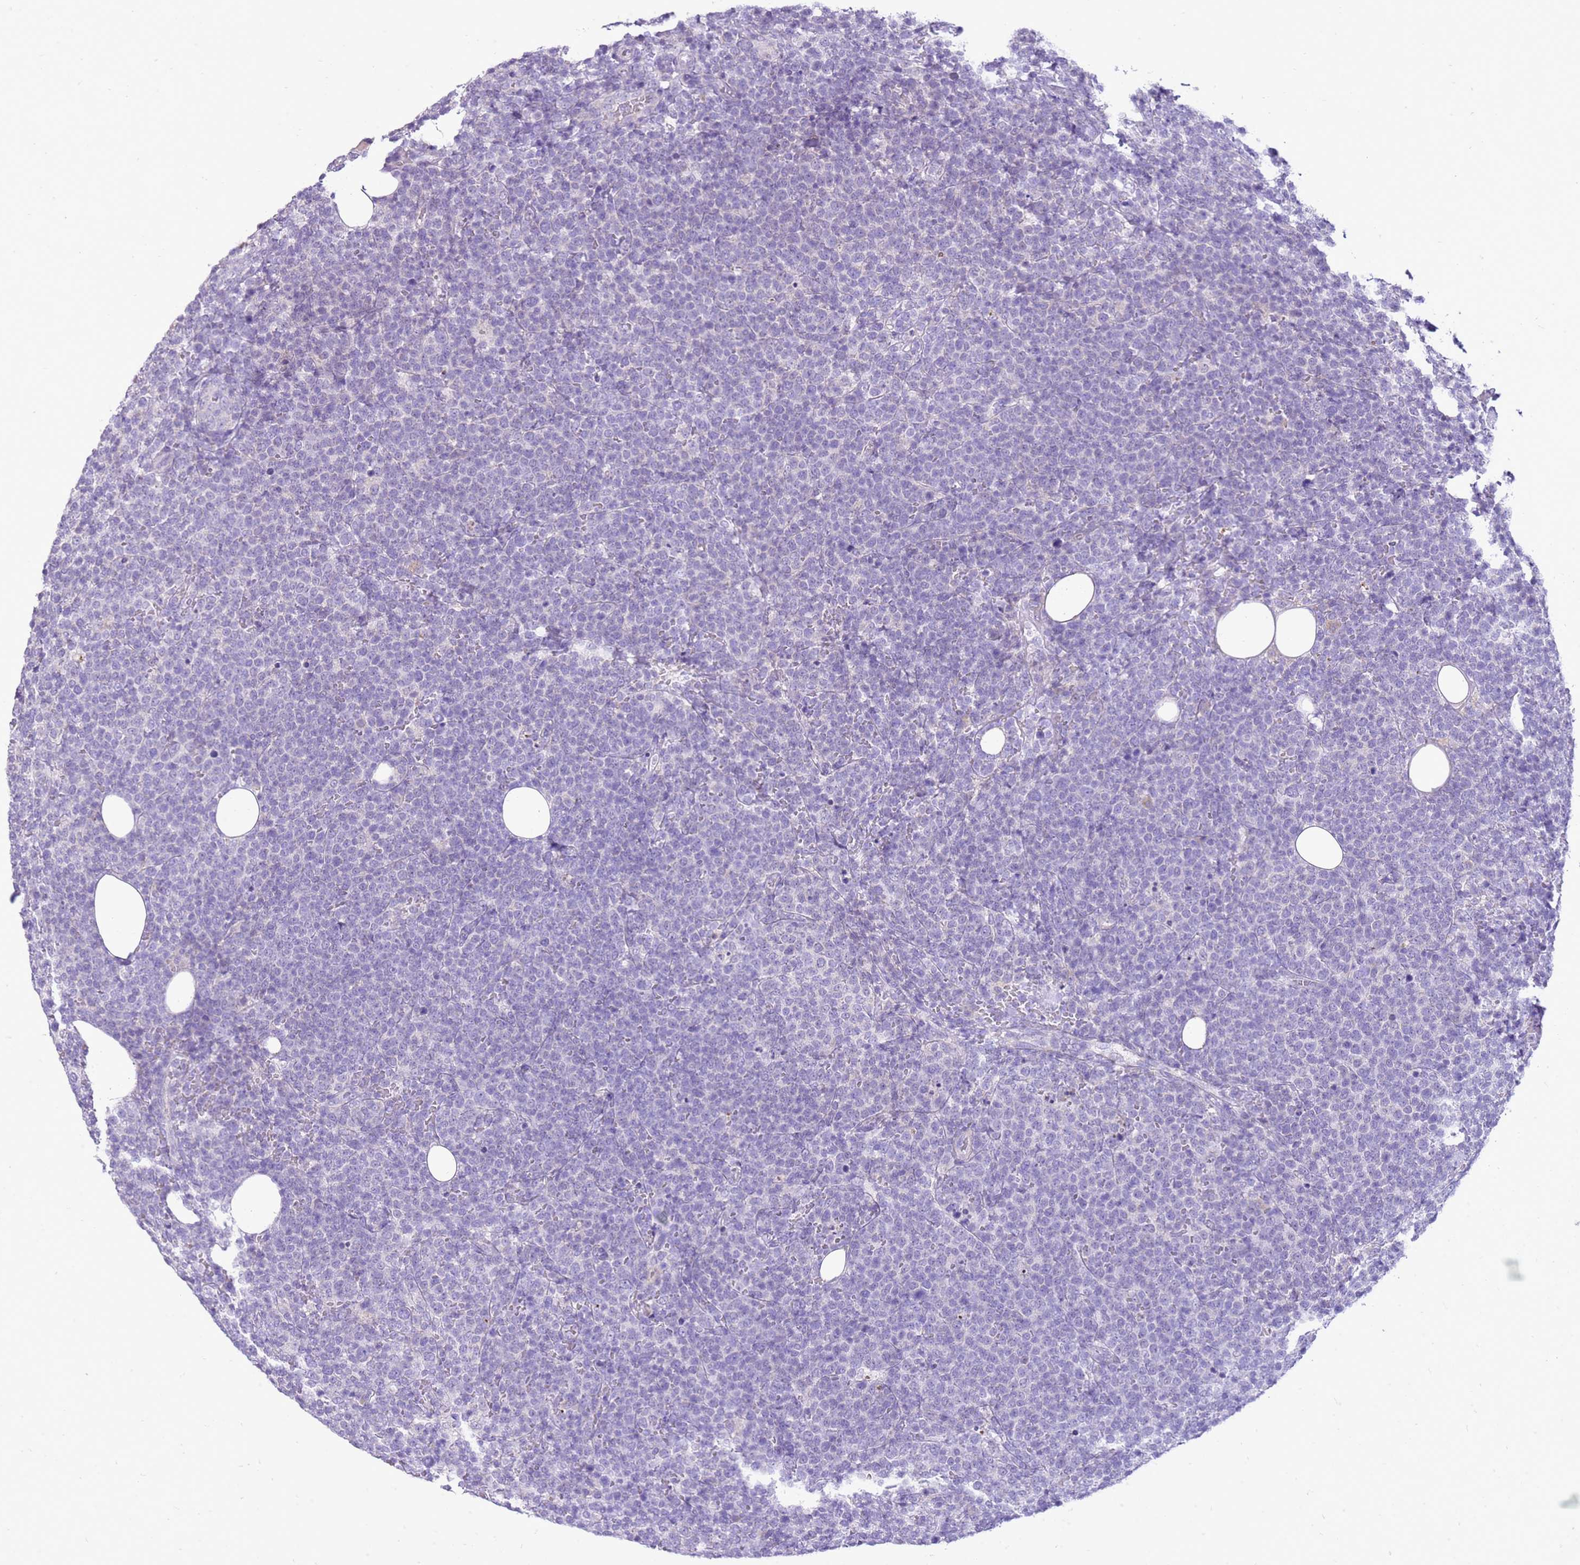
{"staining": {"intensity": "negative", "quantity": "none", "location": "none"}, "tissue": "lymphoma", "cell_type": "Tumor cells", "image_type": "cancer", "snomed": [{"axis": "morphology", "description": "Malignant lymphoma, non-Hodgkin's type, High grade"}, {"axis": "topography", "description": "Lymph node"}], "caption": "High-grade malignant lymphoma, non-Hodgkin's type was stained to show a protein in brown. There is no significant positivity in tumor cells. (Immunohistochemistry (ihc), brightfield microscopy, high magnification).", "gene": "FABP2", "patient": {"sex": "male", "age": 61}}